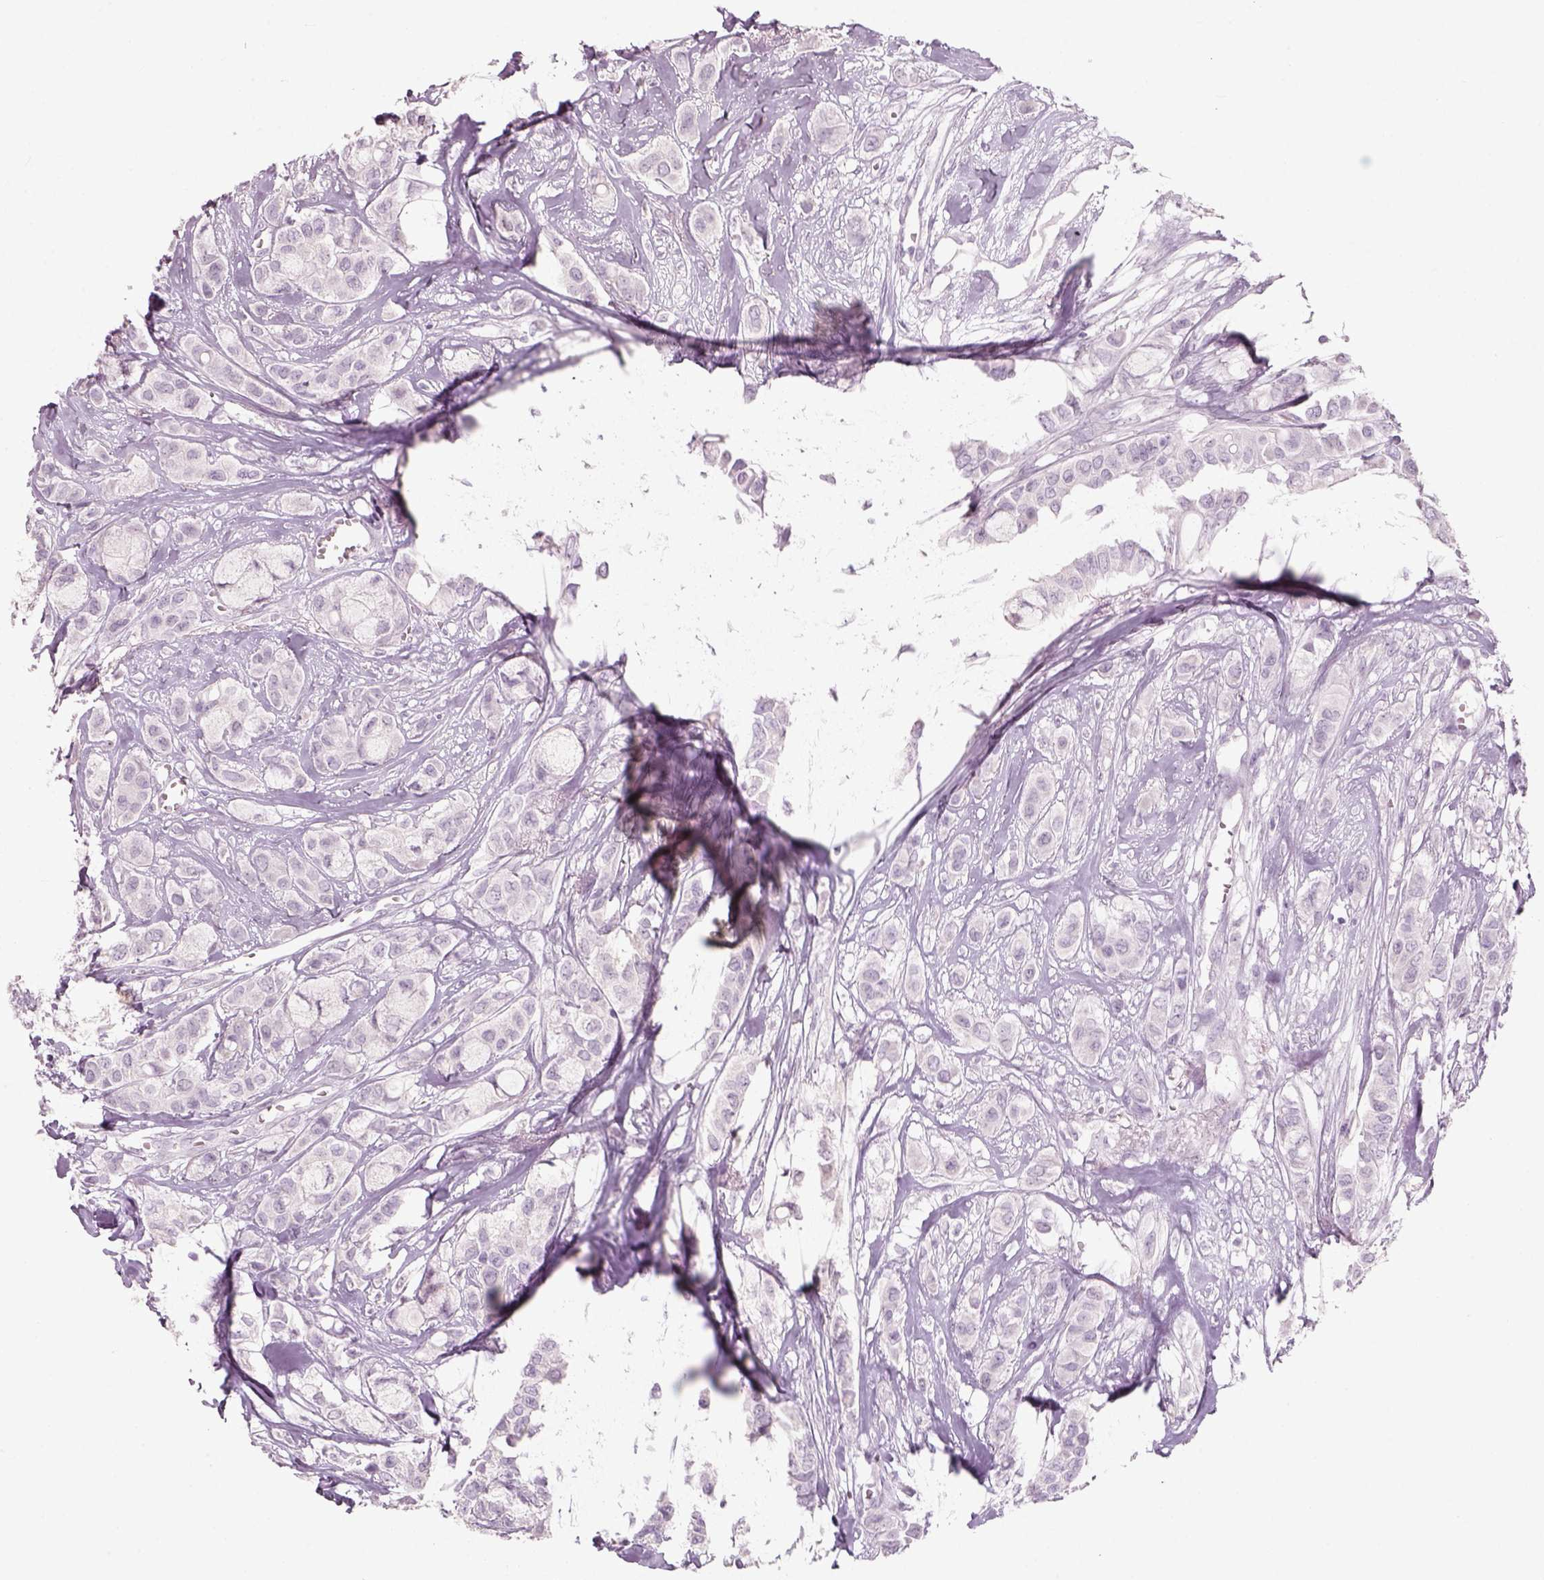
{"staining": {"intensity": "negative", "quantity": "none", "location": "none"}, "tissue": "breast cancer", "cell_type": "Tumor cells", "image_type": "cancer", "snomed": [{"axis": "morphology", "description": "Duct carcinoma"}, {"axis": "topography", "description": "Breast"}], "caption": "This is an immunohistochemistry (IHC) micrograph of breast cancer (infiltrating ductal carcinoma). There is no positivity in tumor cells.", "gene": "SLC6A2", "patient": {"sex": "female", "age": 85}}